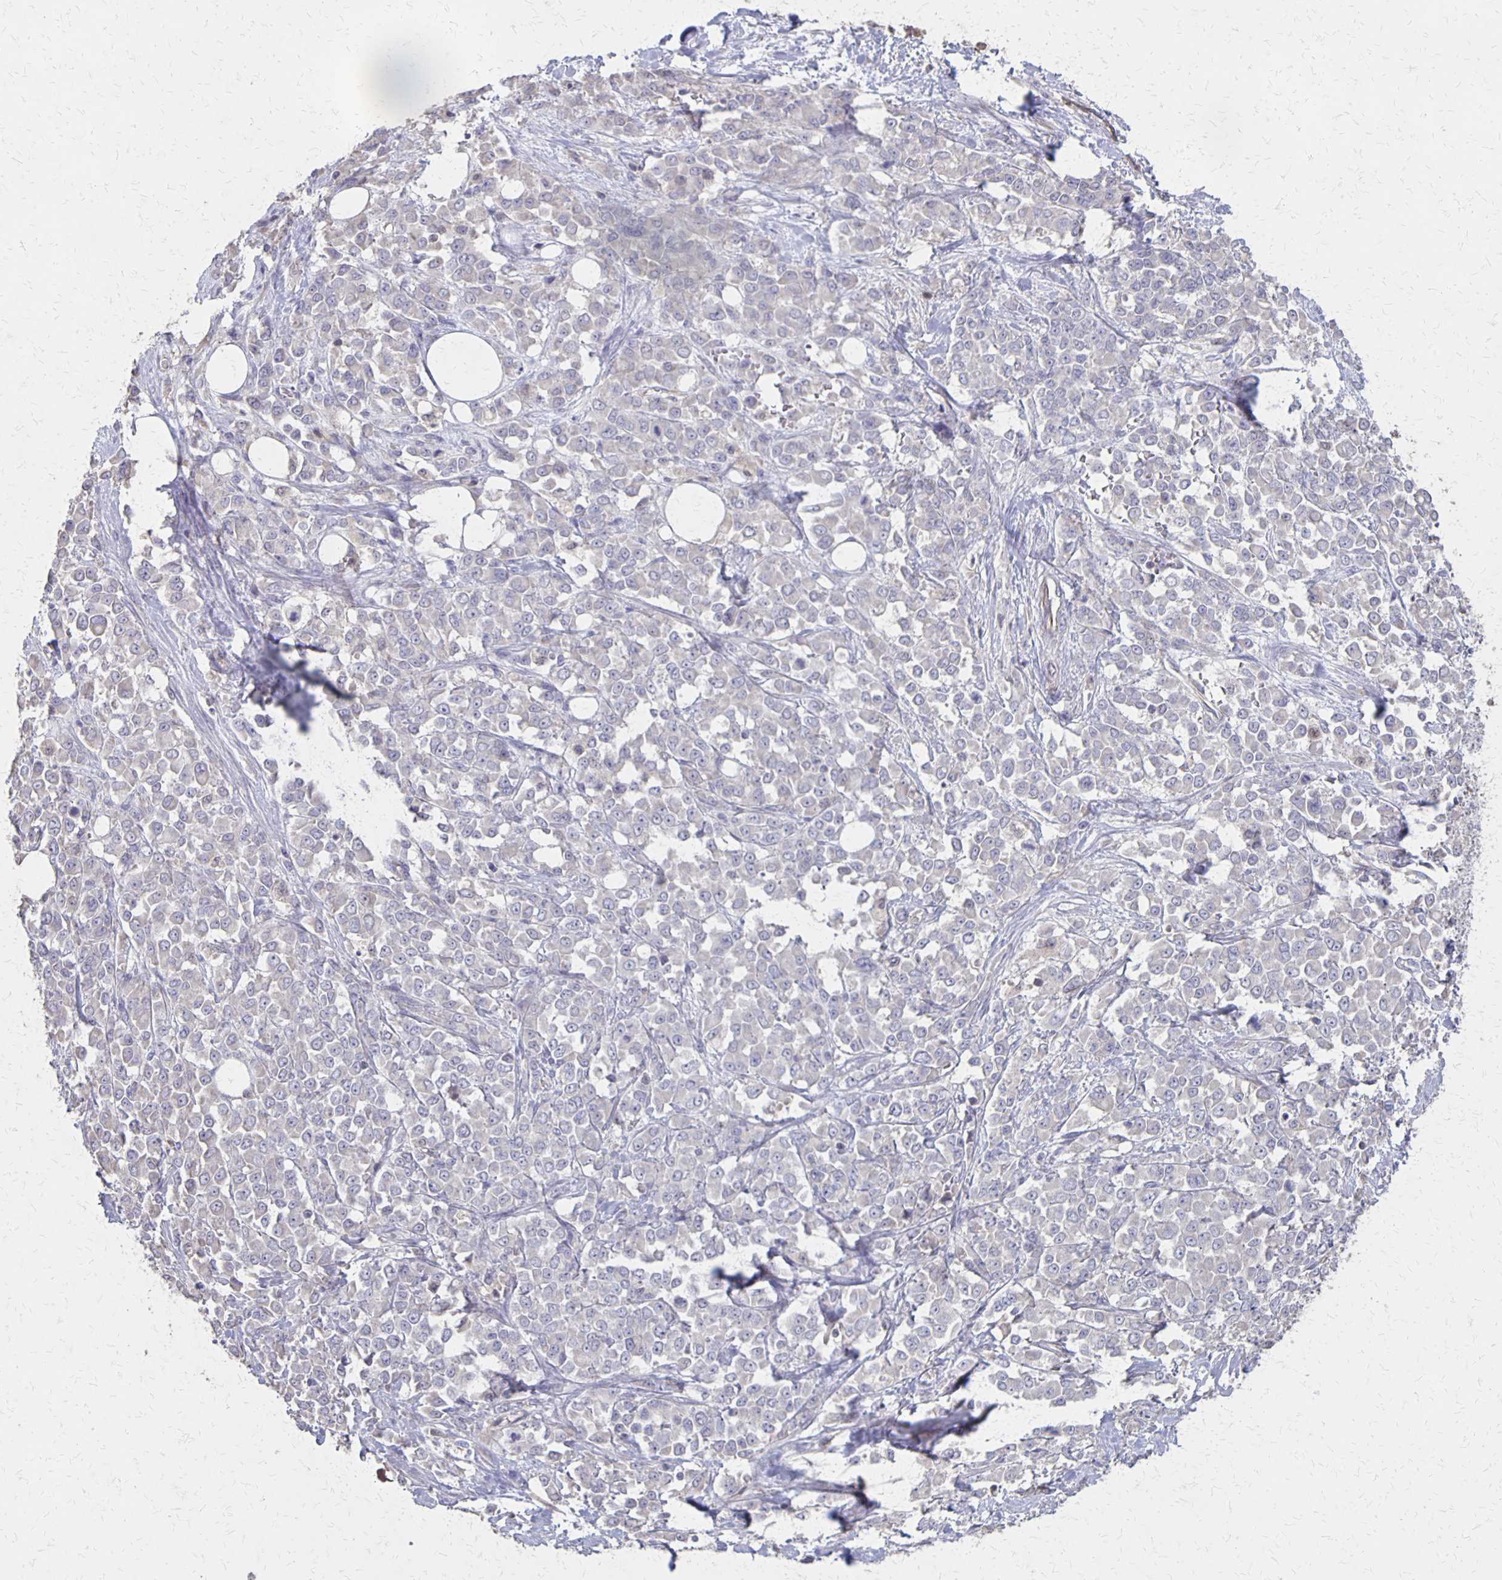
{"staining": {"intensity": "negative", "quantity": "none", "location": "none"}, "tissue": "stomach cancer", "cell_type": "Tumor cells", "image_type": "cancer", "snomed": [{"axis": "morphology", "description": "Adenocarcinoma, NOS"}, {"axis": "topography", "description": "Stomach"}], "caption": "Immunohistochemistry (IHC) histopathology image of neoplastic tissue: adenocarcinoma (stomach) stained with DAB (3,3'-diaminobenzidine) demonstrates no significant protein positivity in tumor cells.", "gene": "NOG", "patient": {"sex": "female", "age": 76}}